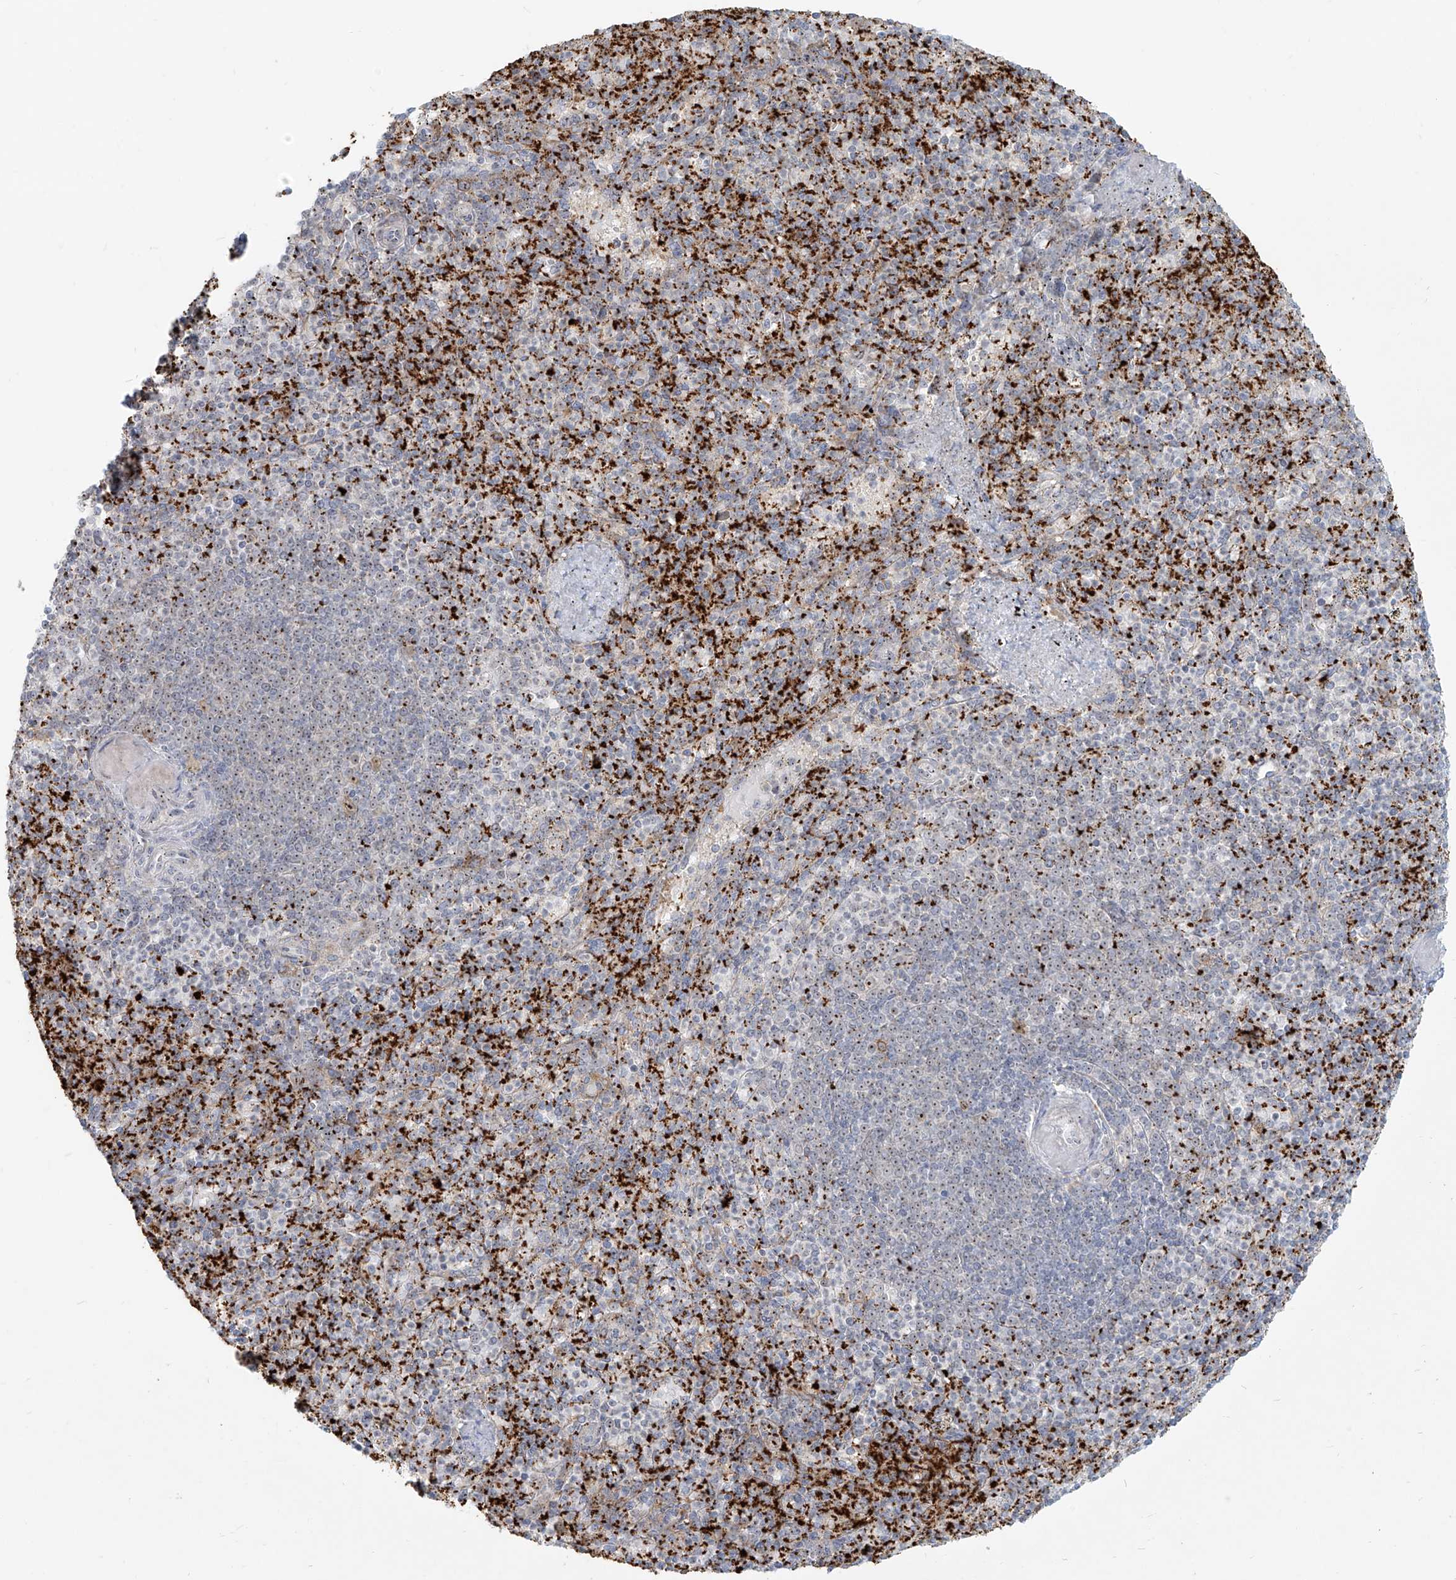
{"staining": {"intensity": "negative", "quantity": "none", "location": "none"}, "tissue": "spleen", "cell_type": "Cells in red pulp", "image_type": "normal", "snomed": [{"axis": "morphology", "description": "Normal tissue, NOS"}, {"axis": "topography", "description": "Spleen"}], "caption": "Cells in red pulp are negative for protein expression in normal human spleen. (Immunohistochemistry, brightfield microscopy, high magnification).", "gene": "BYSL", "patient": {"sex": "female", "age": 74}}